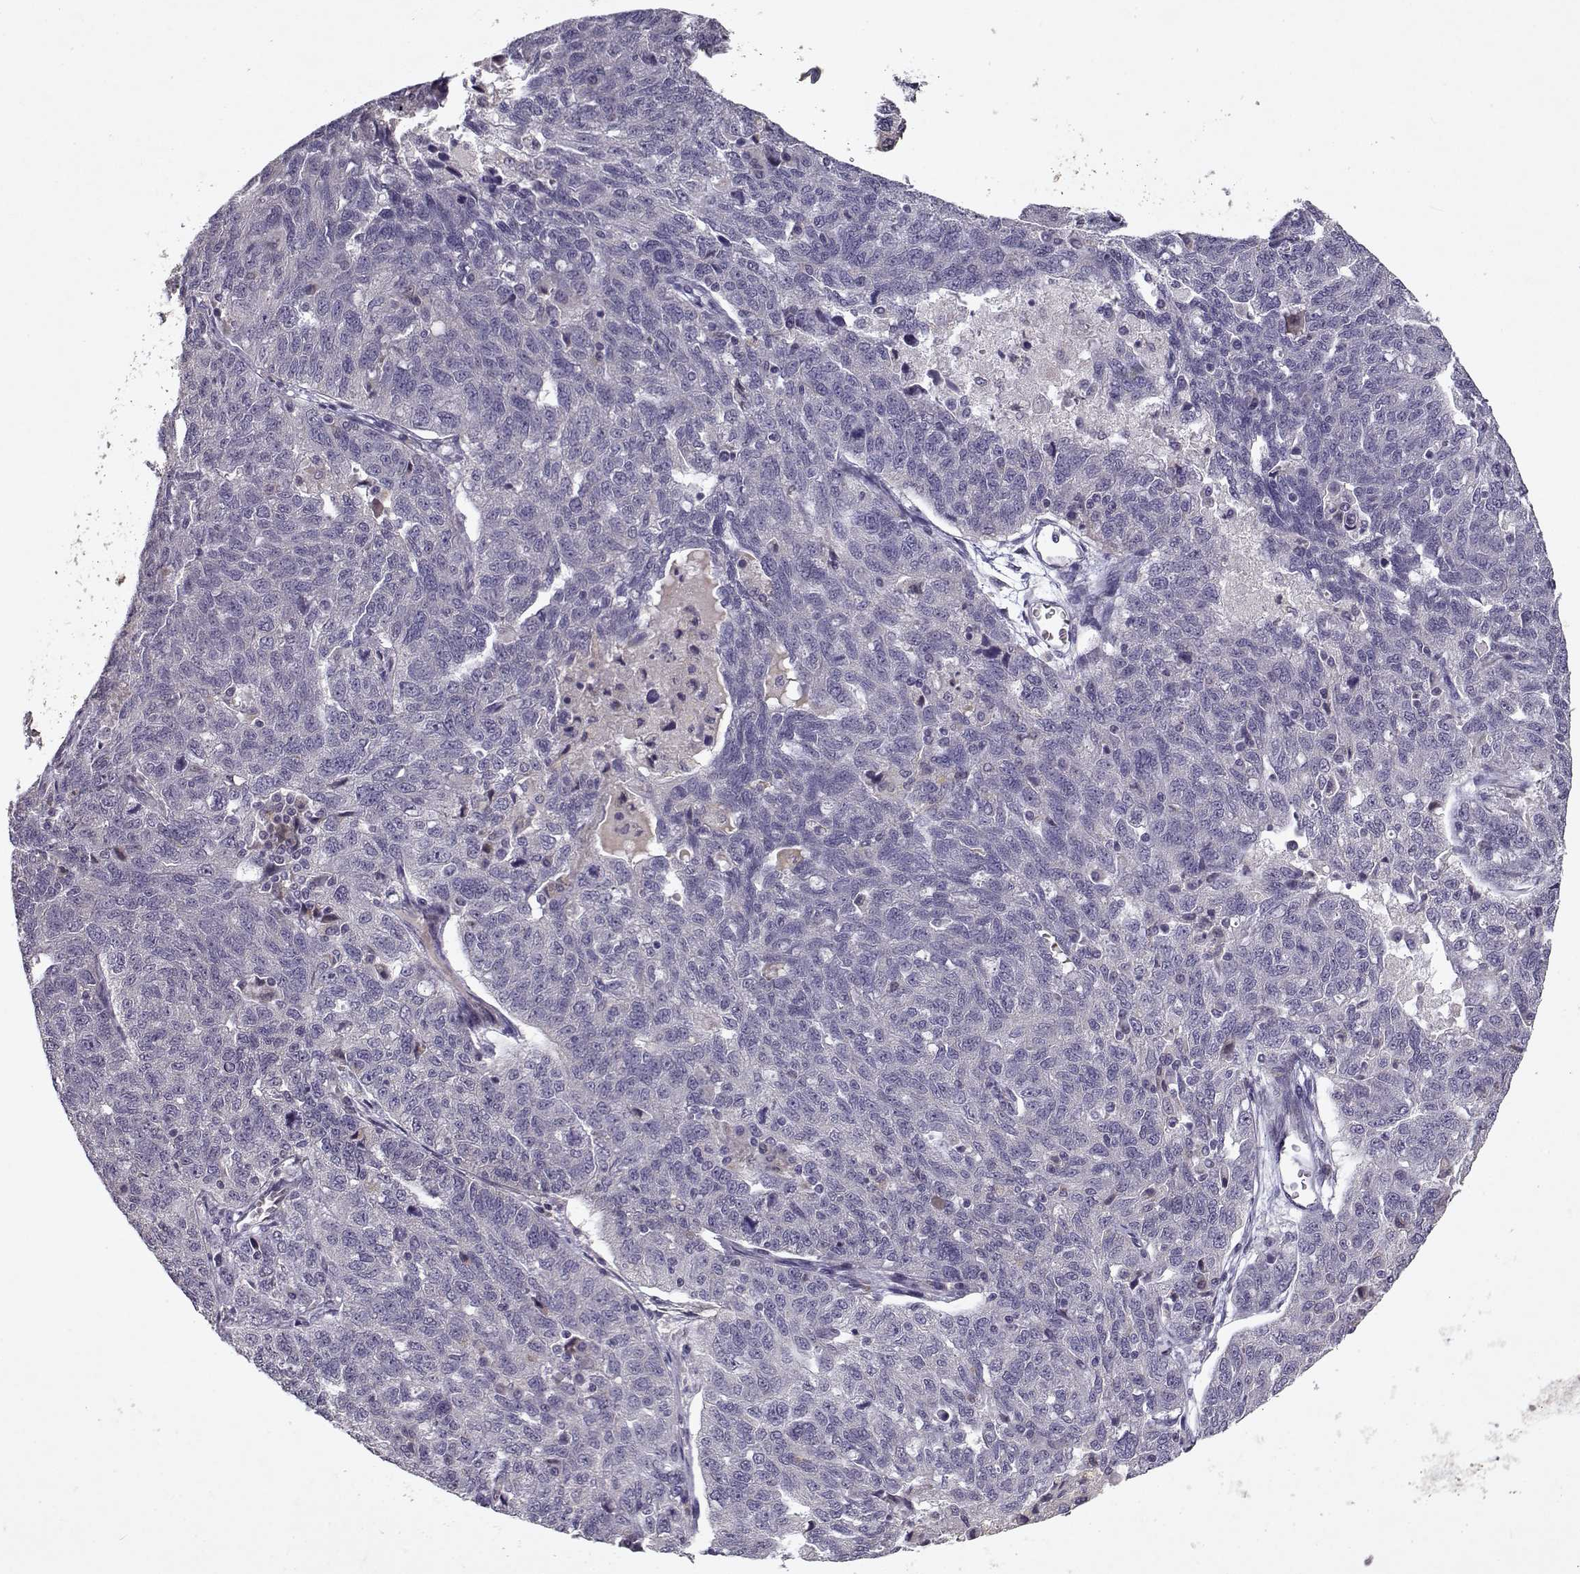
{"staining": {"intensity": "negative", "quantity": "none", "location": "none"}, "tissue": "ovarian cancer", "cell_type": "Tumor cells", "image_type": "cancer", "snomed": [{"axis": "morphology", "description": "Cystadenocarcinoma, serous, NOS"}, {"axis": "topography", "description": "Ovary"}], "caption": "High magnification brightfield microscopy of ovarian cancer (serous cystadenocarcinoma) stained with DAB (3,3'-diaminobenzidine) (brown) and counterstained with hematoxylin (blue): tumor cells show no significant positivity.", "gene": "BMX", "patient": {"sex": "female", "age": 71}}